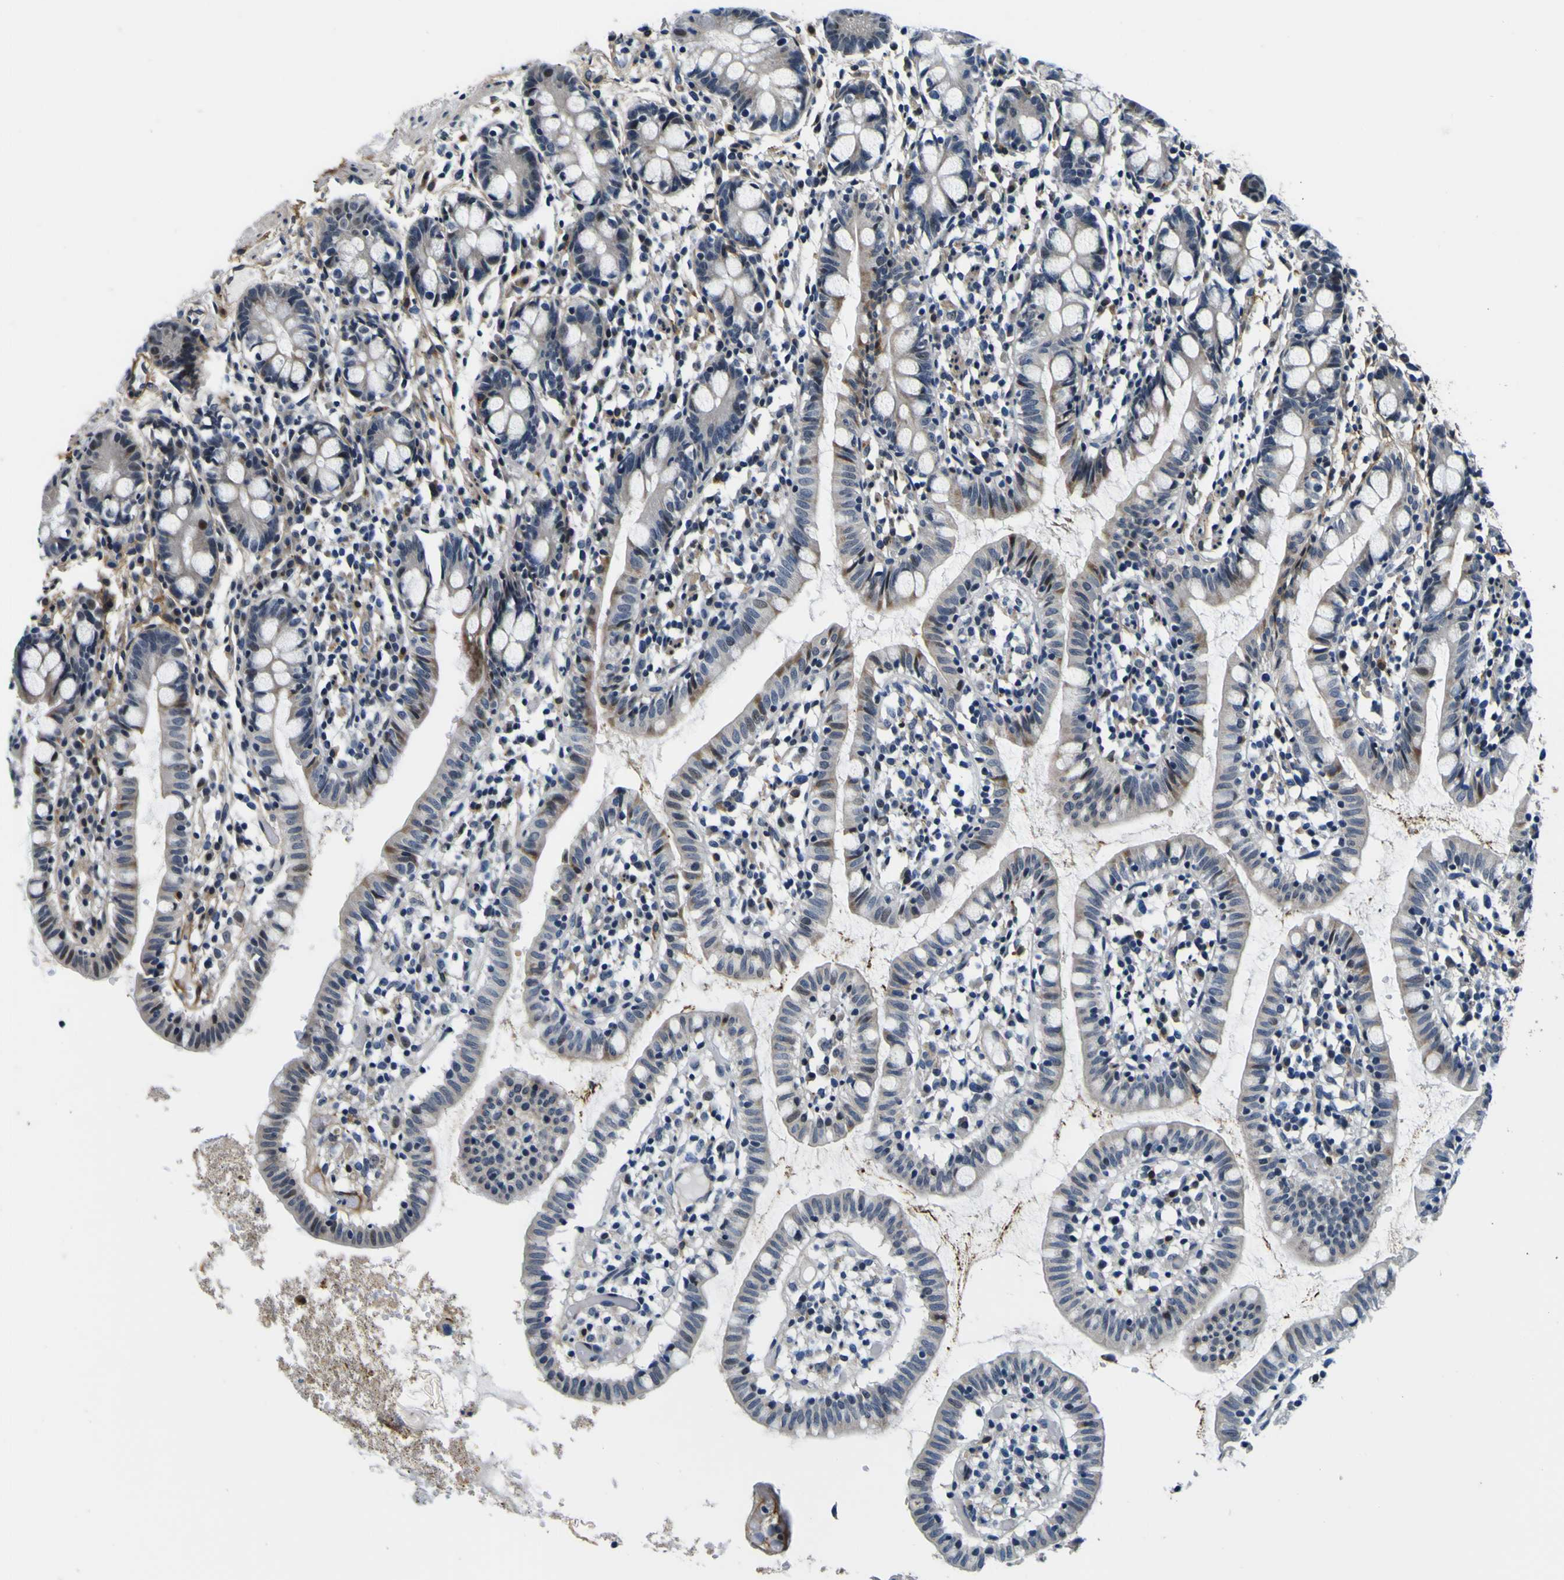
{"staining": {"intensity": "moderate", "quantity": "<25%", "location": "cytoplasmic/membranous"}, "tissue": "small intestine", "cell_type": "Glandular cells", "image_type": "normal", "snomed": [{"axis": "morphology", "description": "Normal tissue, NOS"}, {"axis": "morphology", "description": "Cystadenocarcinoma, serous, Metastatic site"}, {"axis": "topography", "description": "Small intestine"}], "caption": "Immunohistochemistry (IHC) (DAB) staining of normal small intestine exhibits moderate cytoplasmic/membranous protein expression in approximately <25% of glandular cells.", "gene": "POSTN", "patient": {"sex": "female", "age": 61}}